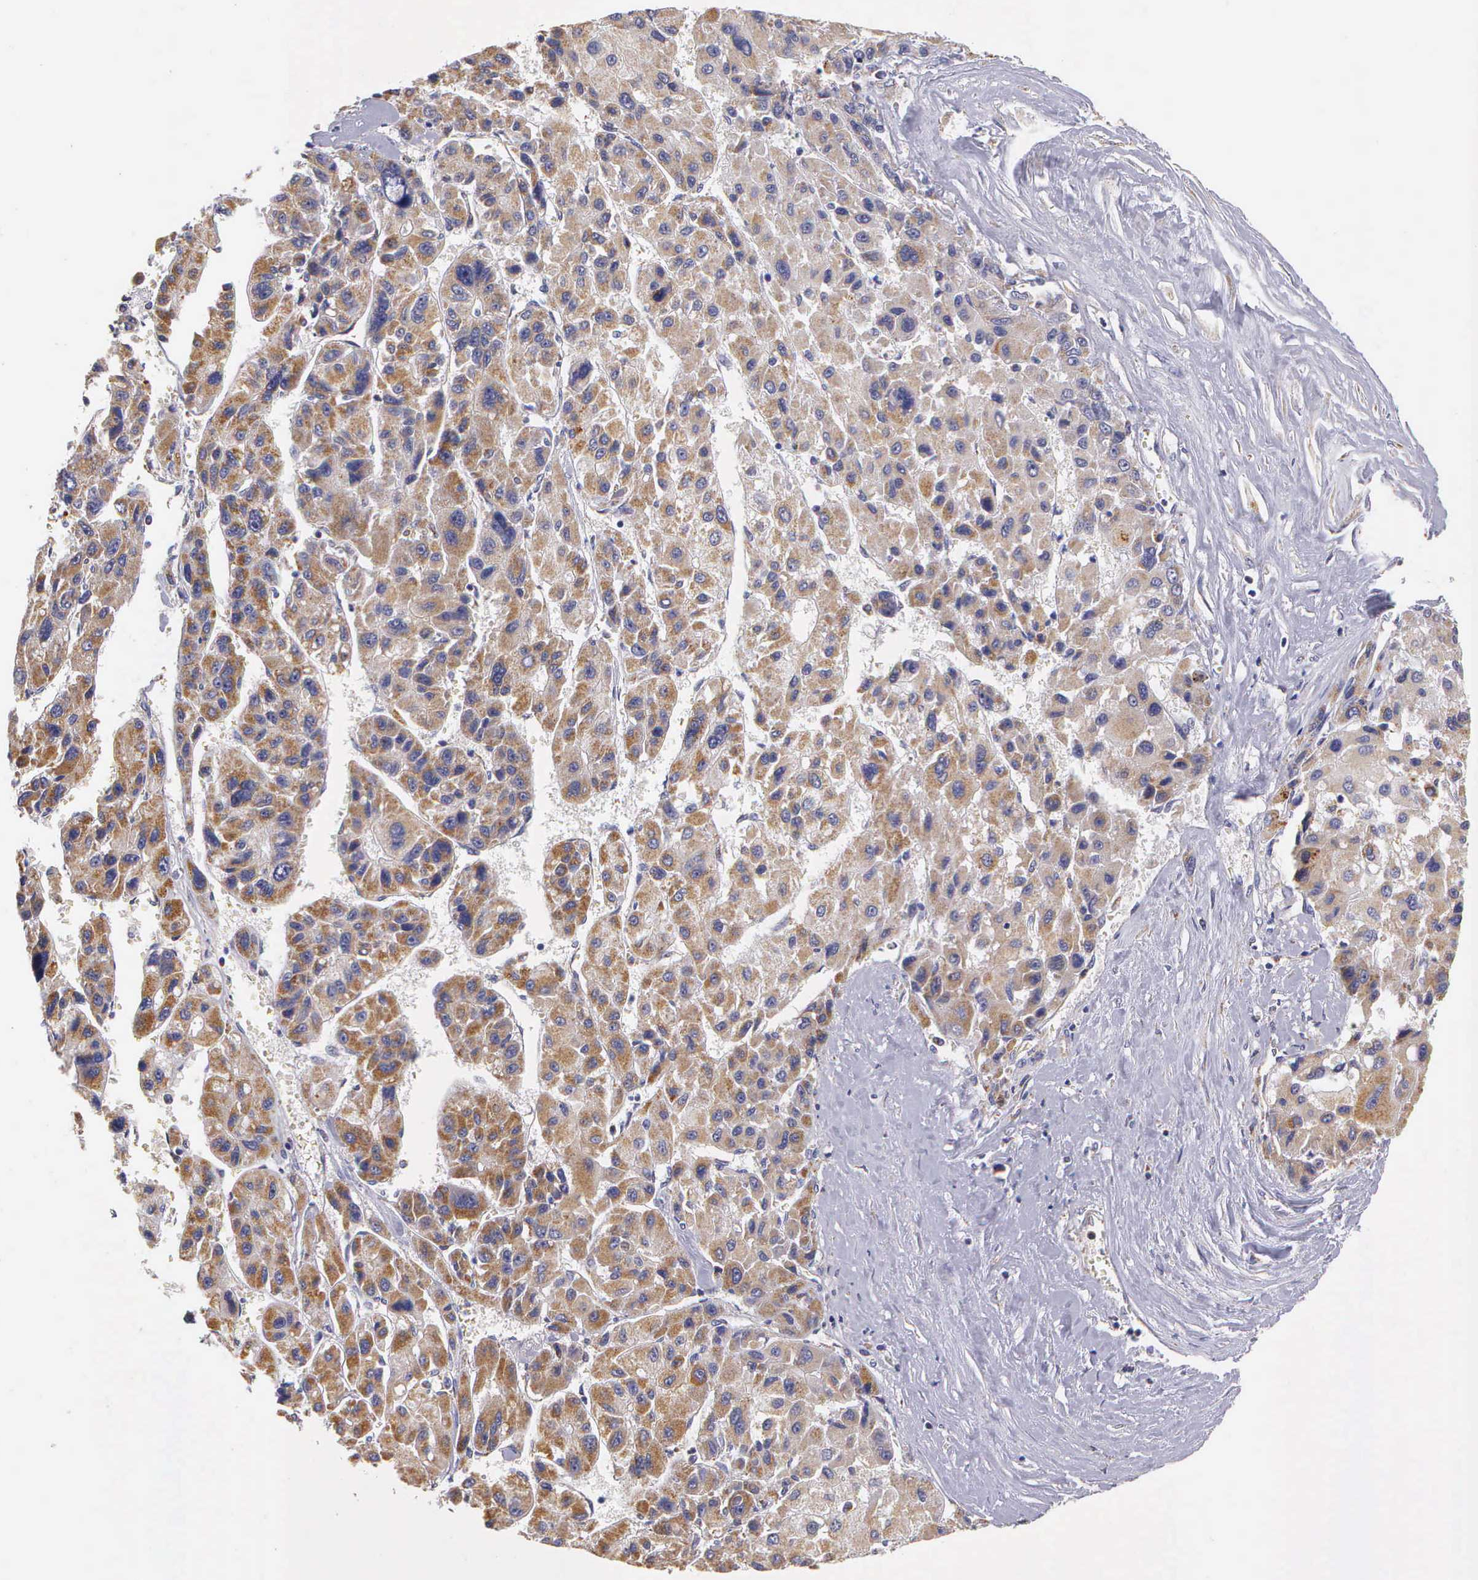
{"staining": {"intensity": "weak", "quantity": ">75%", "location": "cytoplasmic/membranous"}, "tissue": "liver cancer", "cell_type": "Tumor cells", "image_type": "cancer", "snomed": [{"axis": "morphology", "description": "Carcinoma, Hepatocellular, NOS"}, {"axis": "topography", "description": "Liver"}], "caption": "Liver cancer was stained to show a protein in brown. There is low levels of weak cytoplasmic/membranous positivity in about >75% of tumor cells. The staining was performed using DAB, with brown indicating positive protein expression. Nuclei are stained blue with hematoxylin.", "gene": "ESR1", "patient": {"sex": "male", "age": 64}}